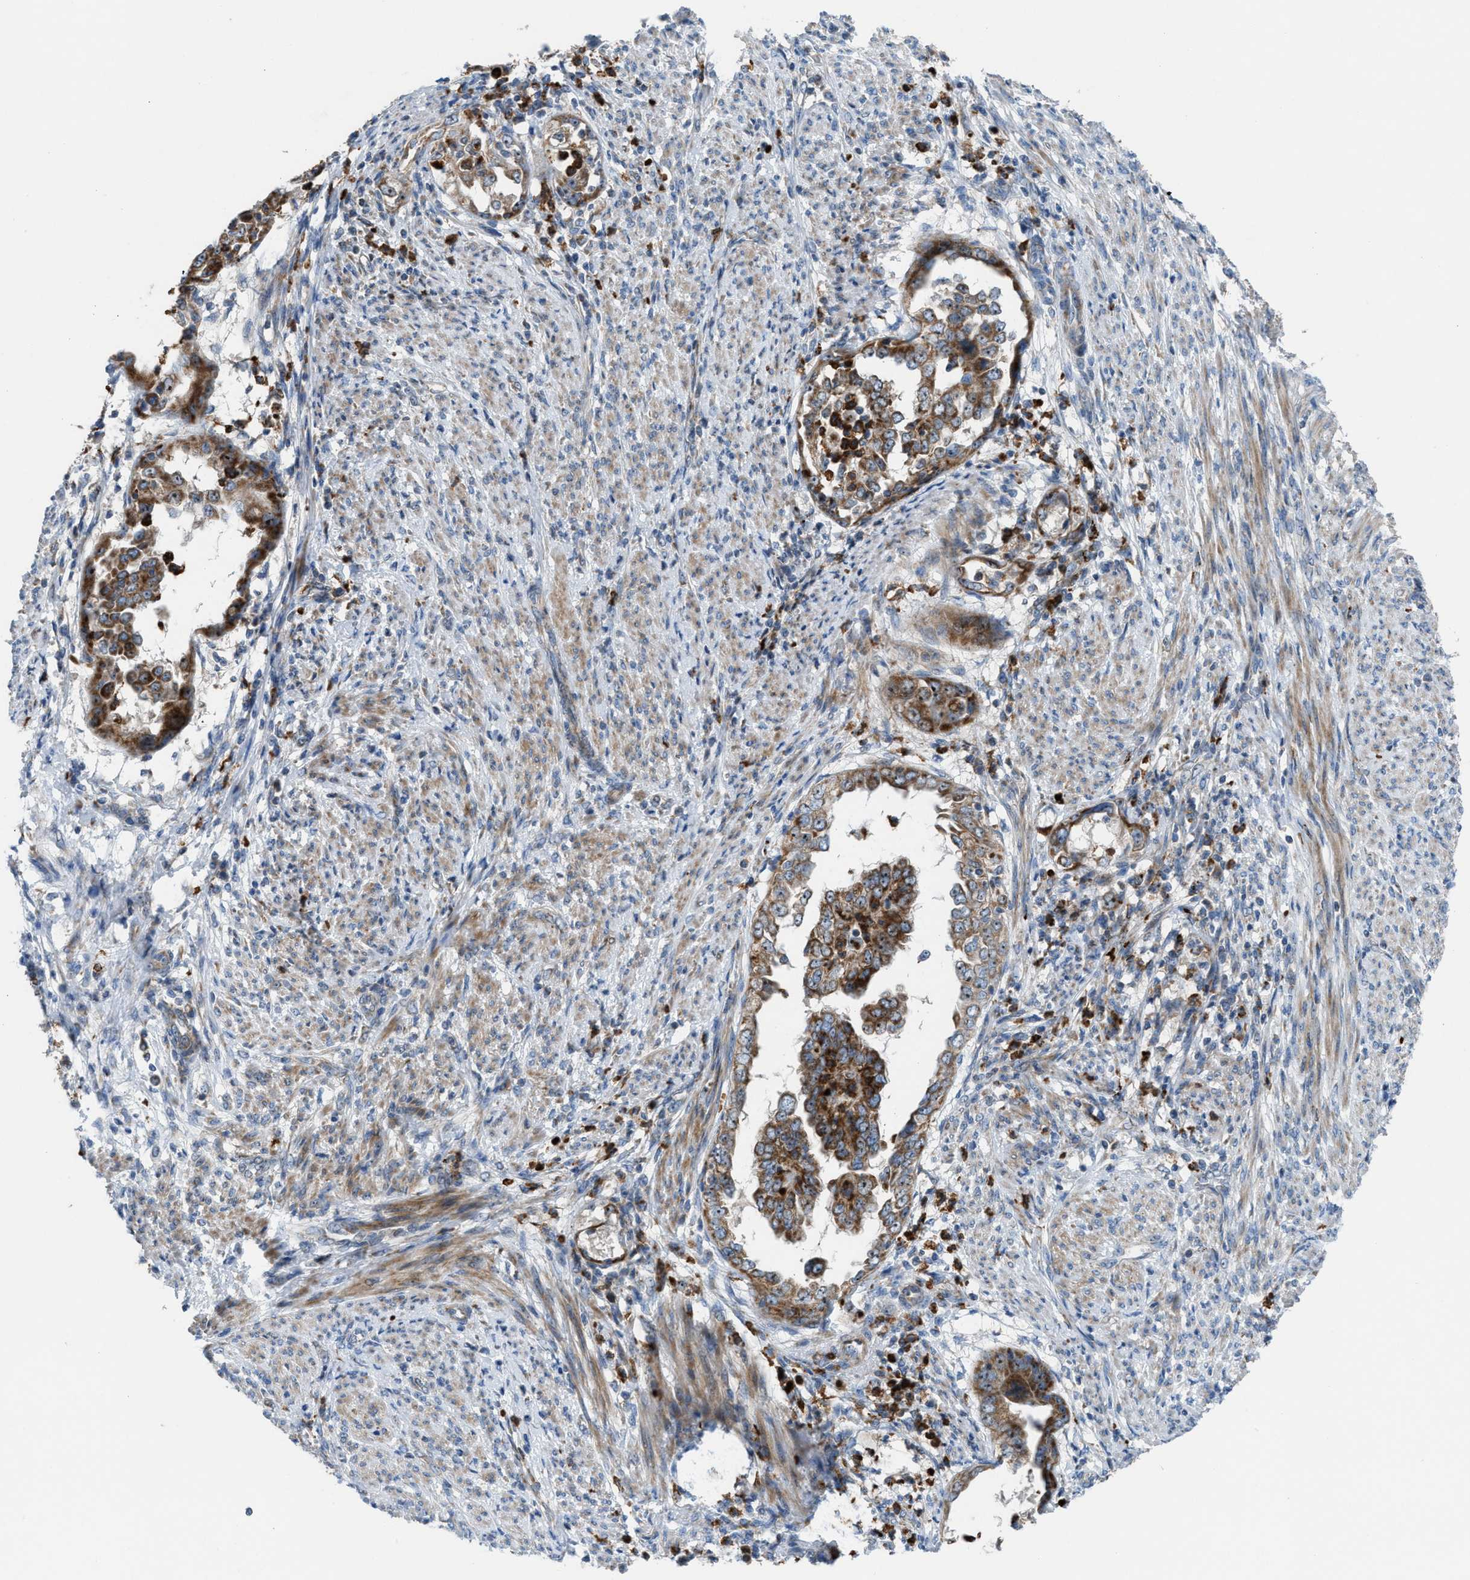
{"staining": {"intensity": "moderate", "quantity": ">75%", "location": "cytoplasmic/membranous,nuclear"}, "tissue": "endometrial cancer", "cell_type": "Tumor cells", "image_type": "cancer", "snomed": [{"axis": "morphology", "description": "Adenocarcinoma, NOS"}, {"axis": "topography", "description": "Endometrium"}], "caption": "Tumor cells reveal medium levels of moderate cytoplasmic/membranous and nuclear staining in approximately >75% of cells in human endometrial adenocarcinoma.", "gene": "TPH1", "patient": {"sex": "female", "age": 85}}